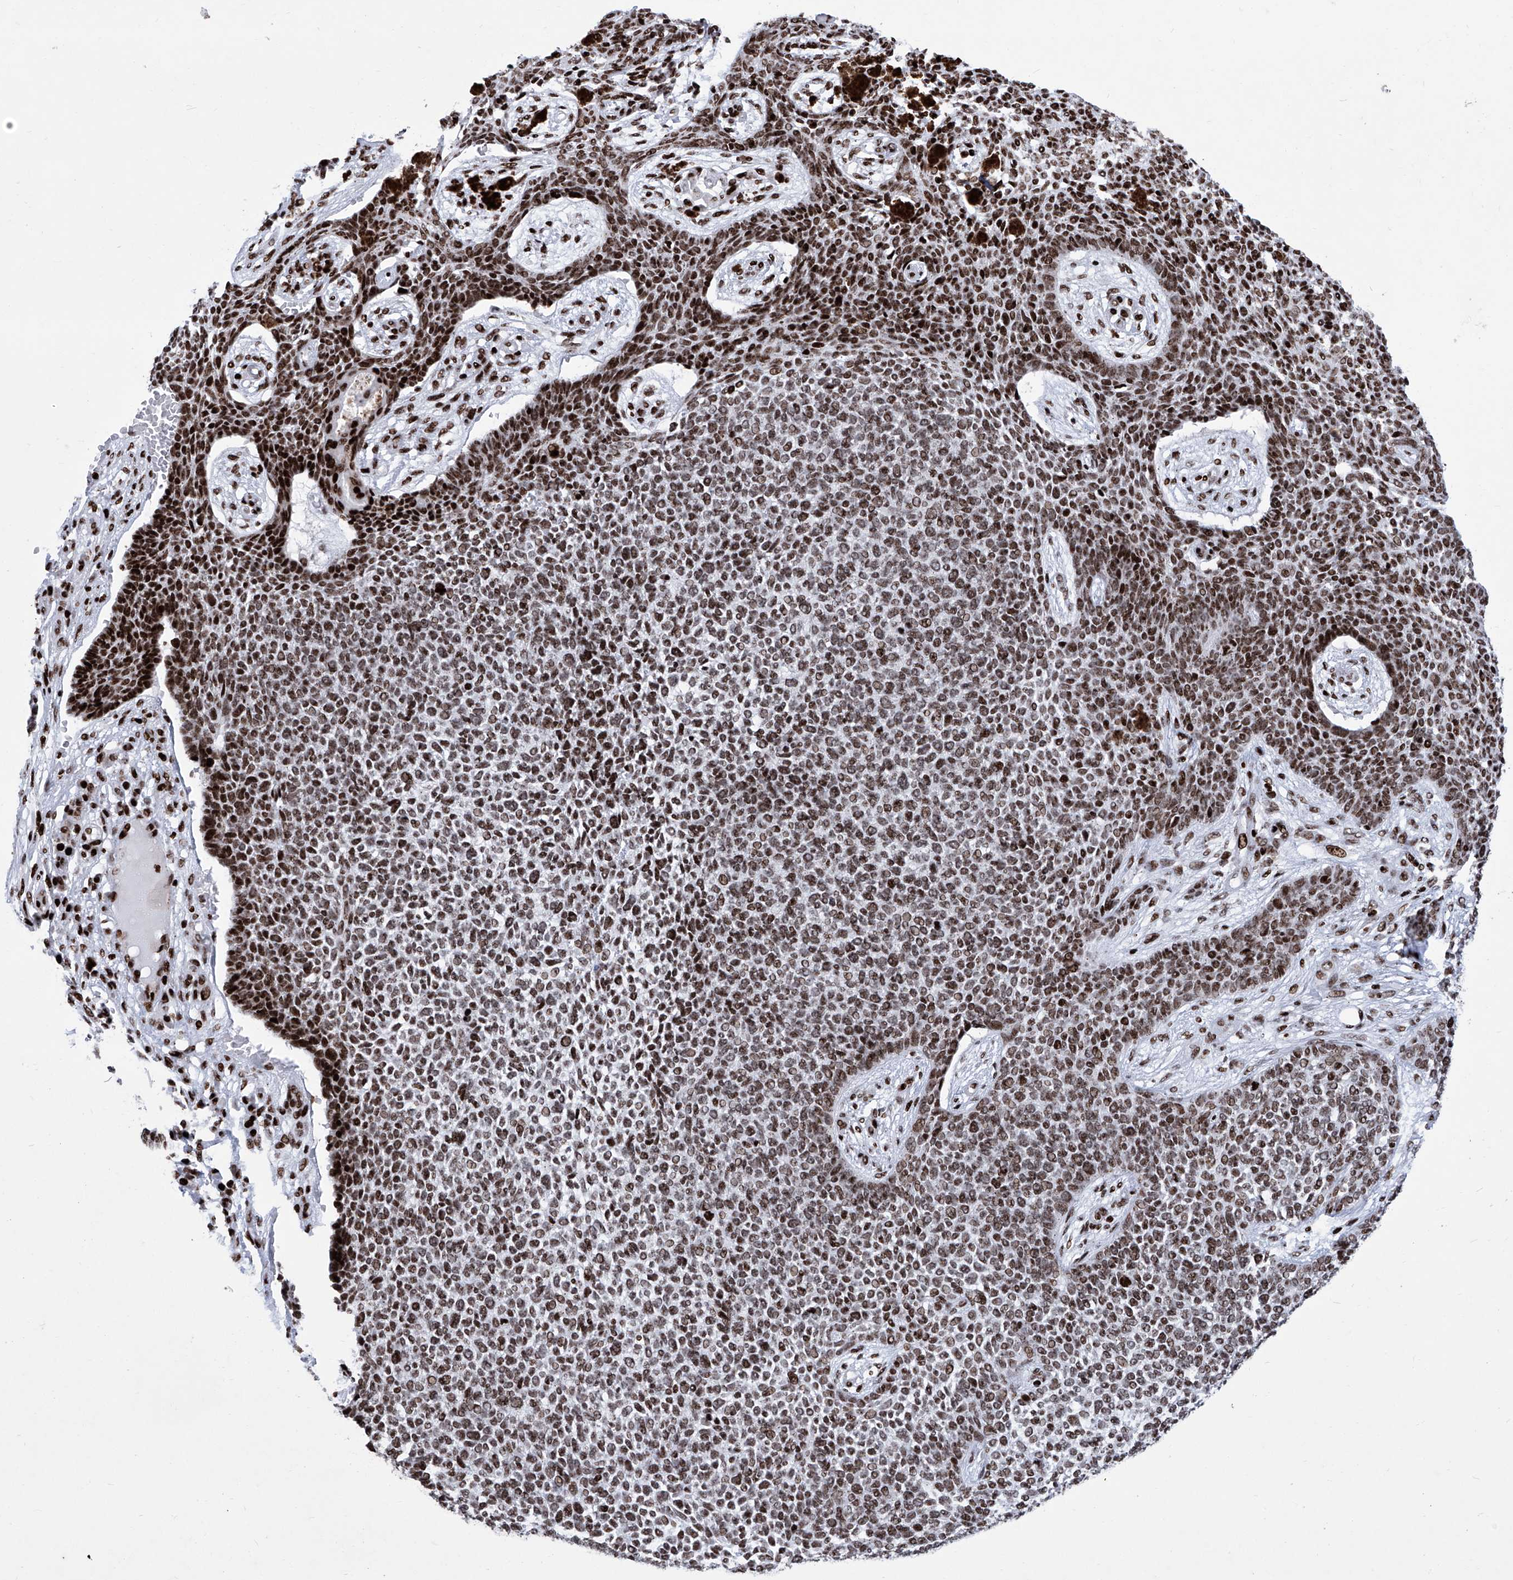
{"staining": {"intensity": "strong", "quantity": ">75%", "location": "nuclear"}, "tissue": "skin cancer", "cell_type": "Tumor cells", "image_type": "cancer", "snomed": [{"axis": "morphology", "description": "Basal cell carcinoma"}, {"axis": "topography", "description": "Skin"}], "caption": "A brown stain highlights strong nuclear expression of a protein in skin basal cell carcinoma tumor cells. Immunohistochemistry stains the protein of interest in brown and the nuclei are stained blue.", "gene": "HEY2", "patient": {"sex": "female", "age": 84}}